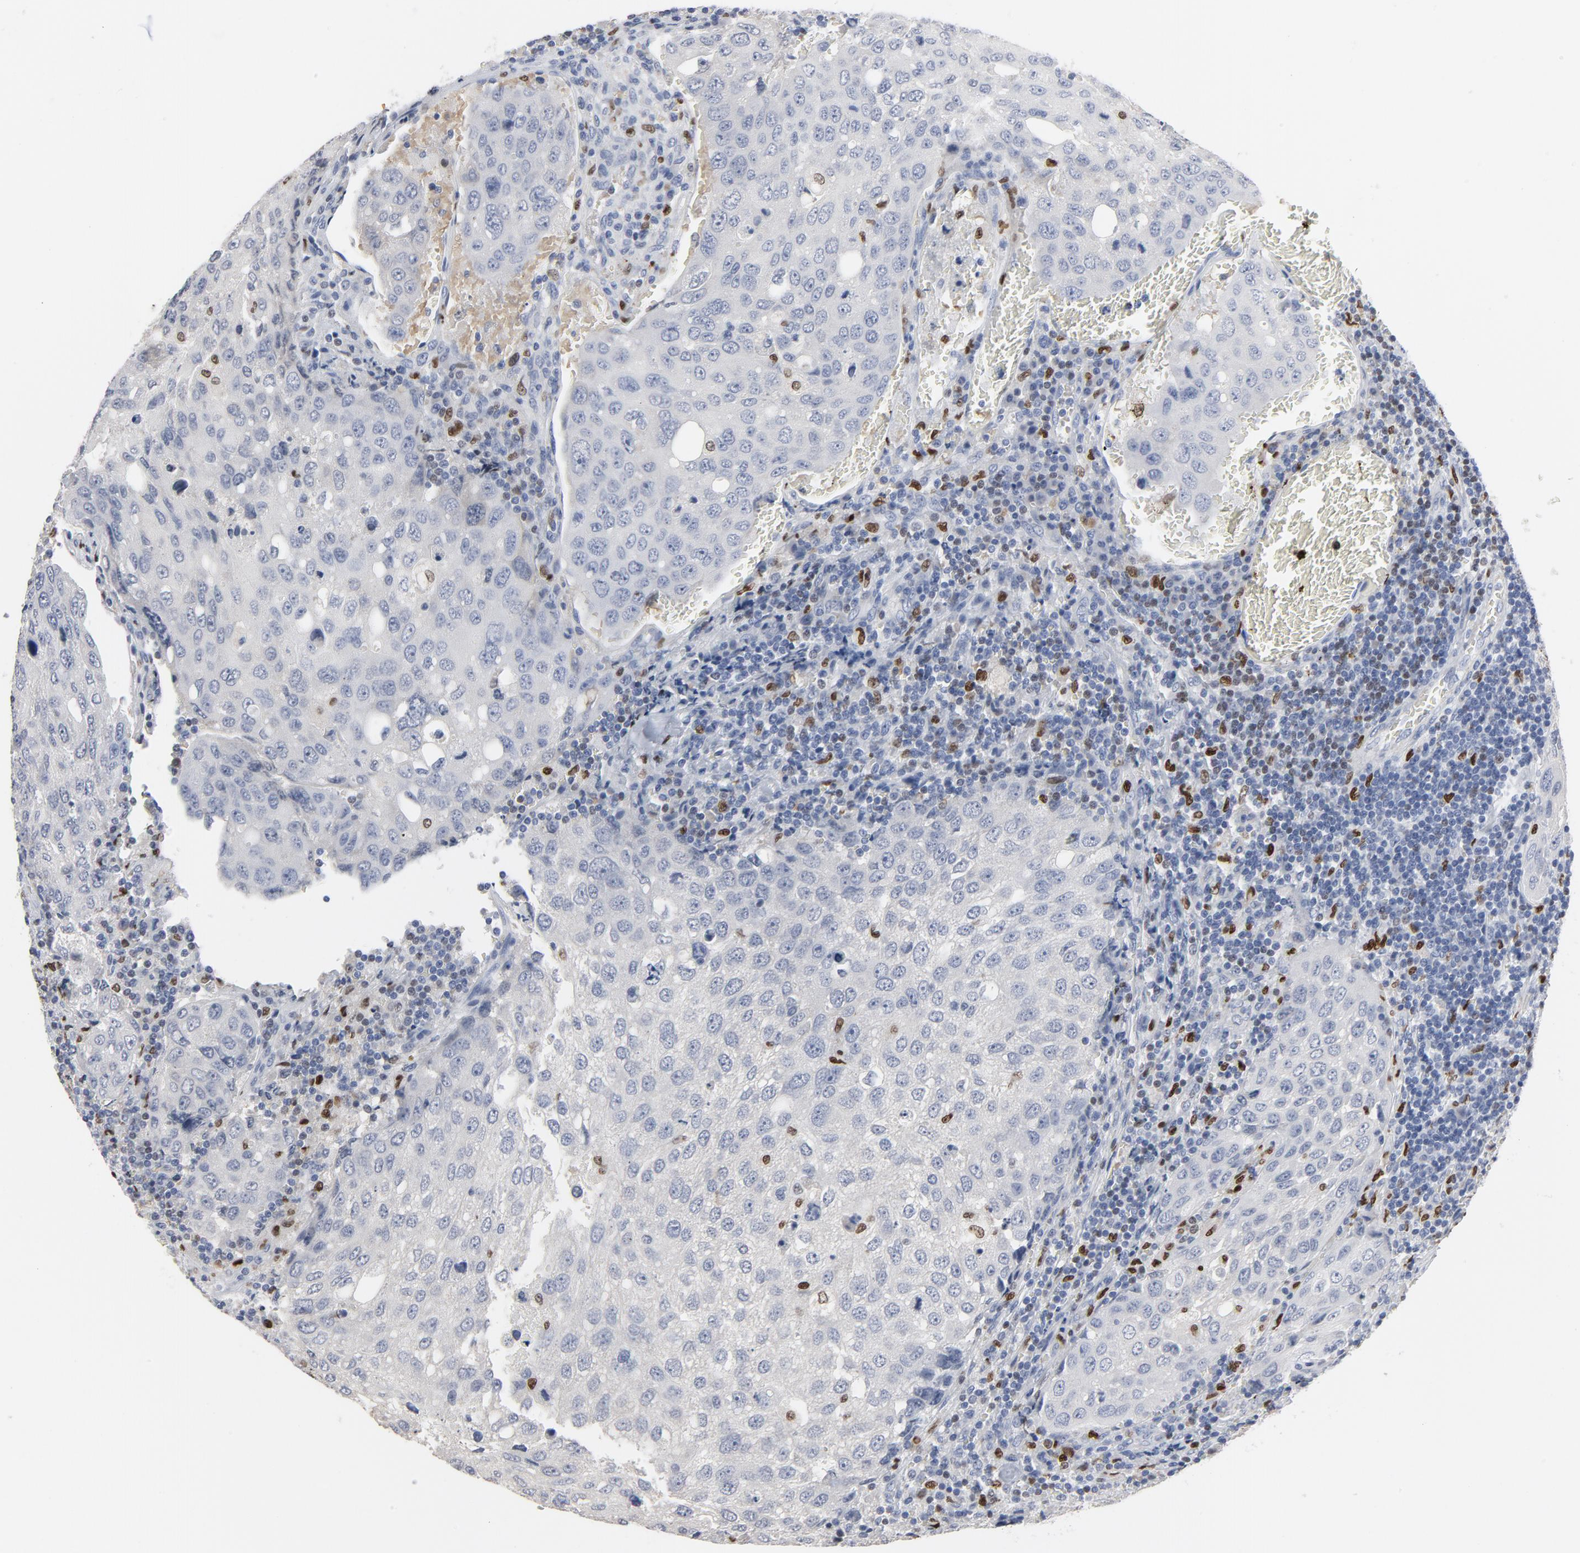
{"staining": {"intensity": "negative", "quantity": "none", "location": "none"}, "tissue": "urothelial cancer", "cell_type": "Tumor cells", "image_type": "cancer", "snomed": [{"axis": "morphology", "description": "Urothelial carcinoma, High grade"}, {"axis": "topography", "description": "Lymph node"}, {"axis": "topography", "description": "Urinary bladder"}], "caption": "Immunohistochemistry photomicrograph of neoplastic tissue: human urothelial cancer stained with DAB shows no significant protein positivity in tumor cells. (Stains: DAB immunohistochemistry with hematoxylin counter stain, Microscopy: brightfield microscopy at high magnification).", "gene": "SPI1", "patient": {"sex": "male", "age": 51}}